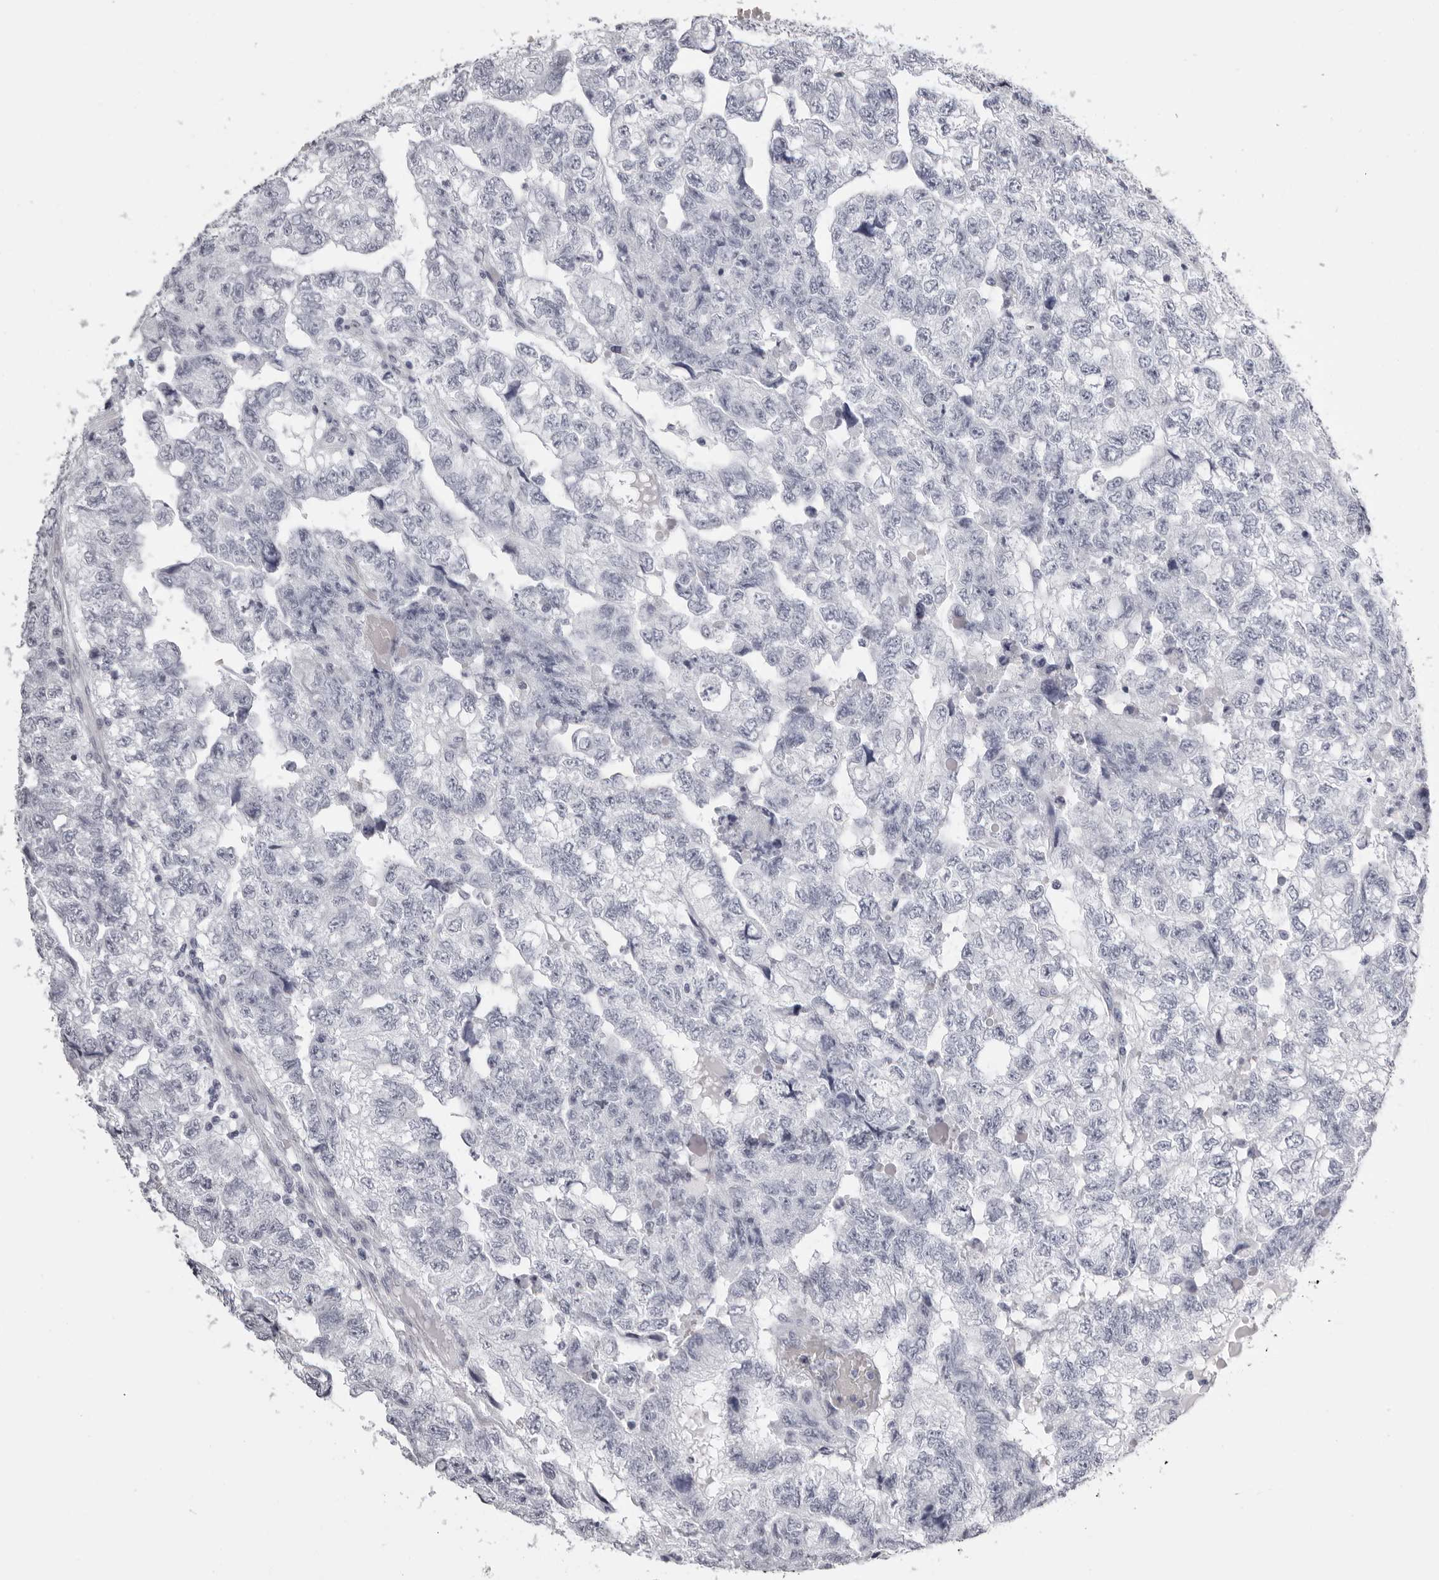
{"staining": {"intensity": "negative", "quantity": "none", "location": "none"}, "tissue": "testis cancer", "cell_type": "Tumor cells", "image_type": "cancer", "snomed": [{"axis": "morphology", "description": "Carcinoma, Embryonal, NOS"}, {"axis": "topography", "description": "Testis"}], "caption": "A micrograph of embryonal carcinoma (testis) stained for a protein shows no brown staining in tumor cells.", "gene": "RHO", "patient": {"sex": "male", "age": 36}}